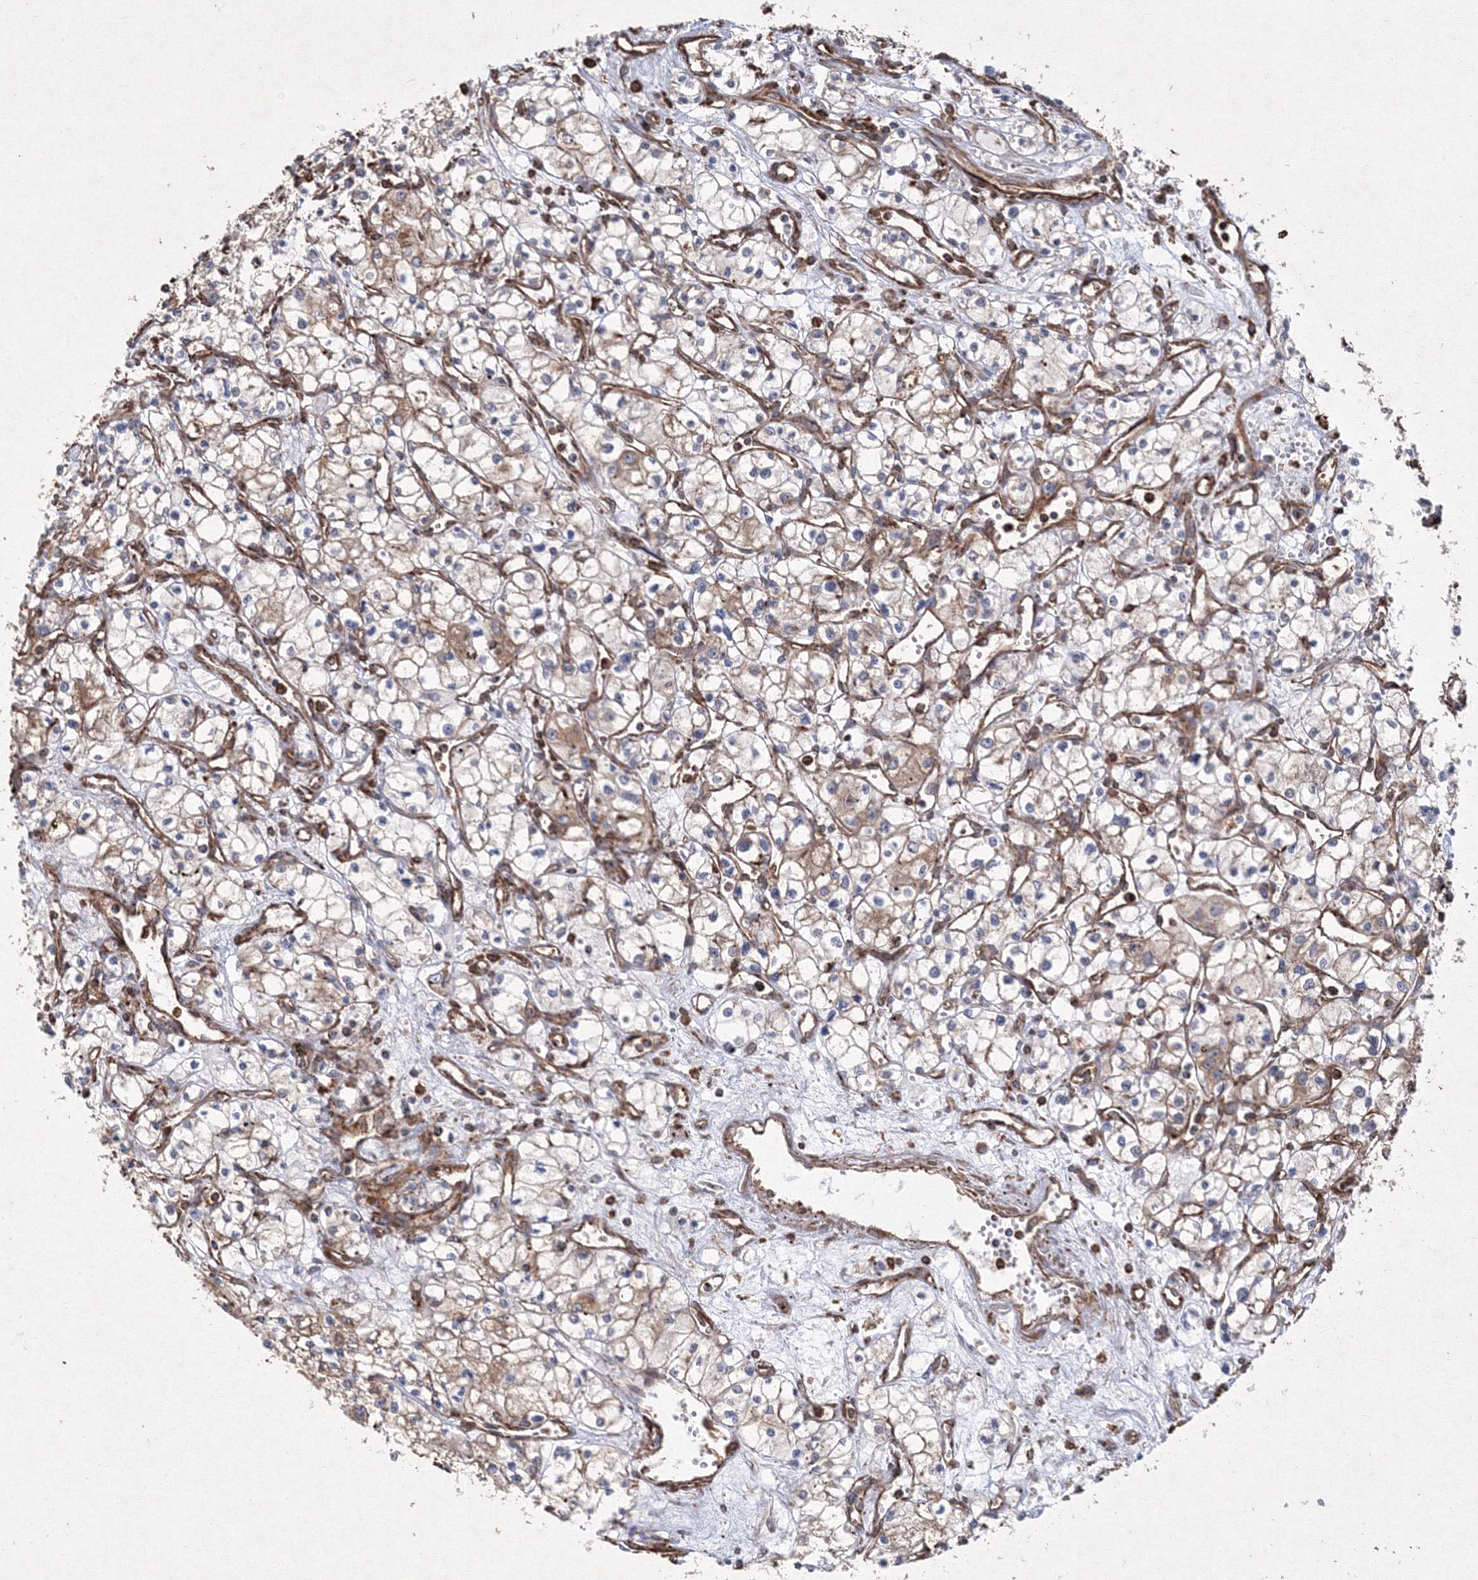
{"staining": {"intensity": "moderate", "quantity": "<25%", "location": "cytoplasmic/membranous"}, "tissue": "renal cancer", "cell_type": "Tumor cells", "image_type": "cancer", "snomed": [{"axis": "morphology", "description": "Adenocarcinoma, NOS"}, {"axis": "topography", "description": "Kidney"}], "caption": "Adenocarcinoma (renal) was stained to show a protein in brown. There is low levels of moderate cytoplasmic/membranous expression in about <25% of tumor cells.", "gene": "TMEM139", "patient": {"sex": "male", "age": 59}}